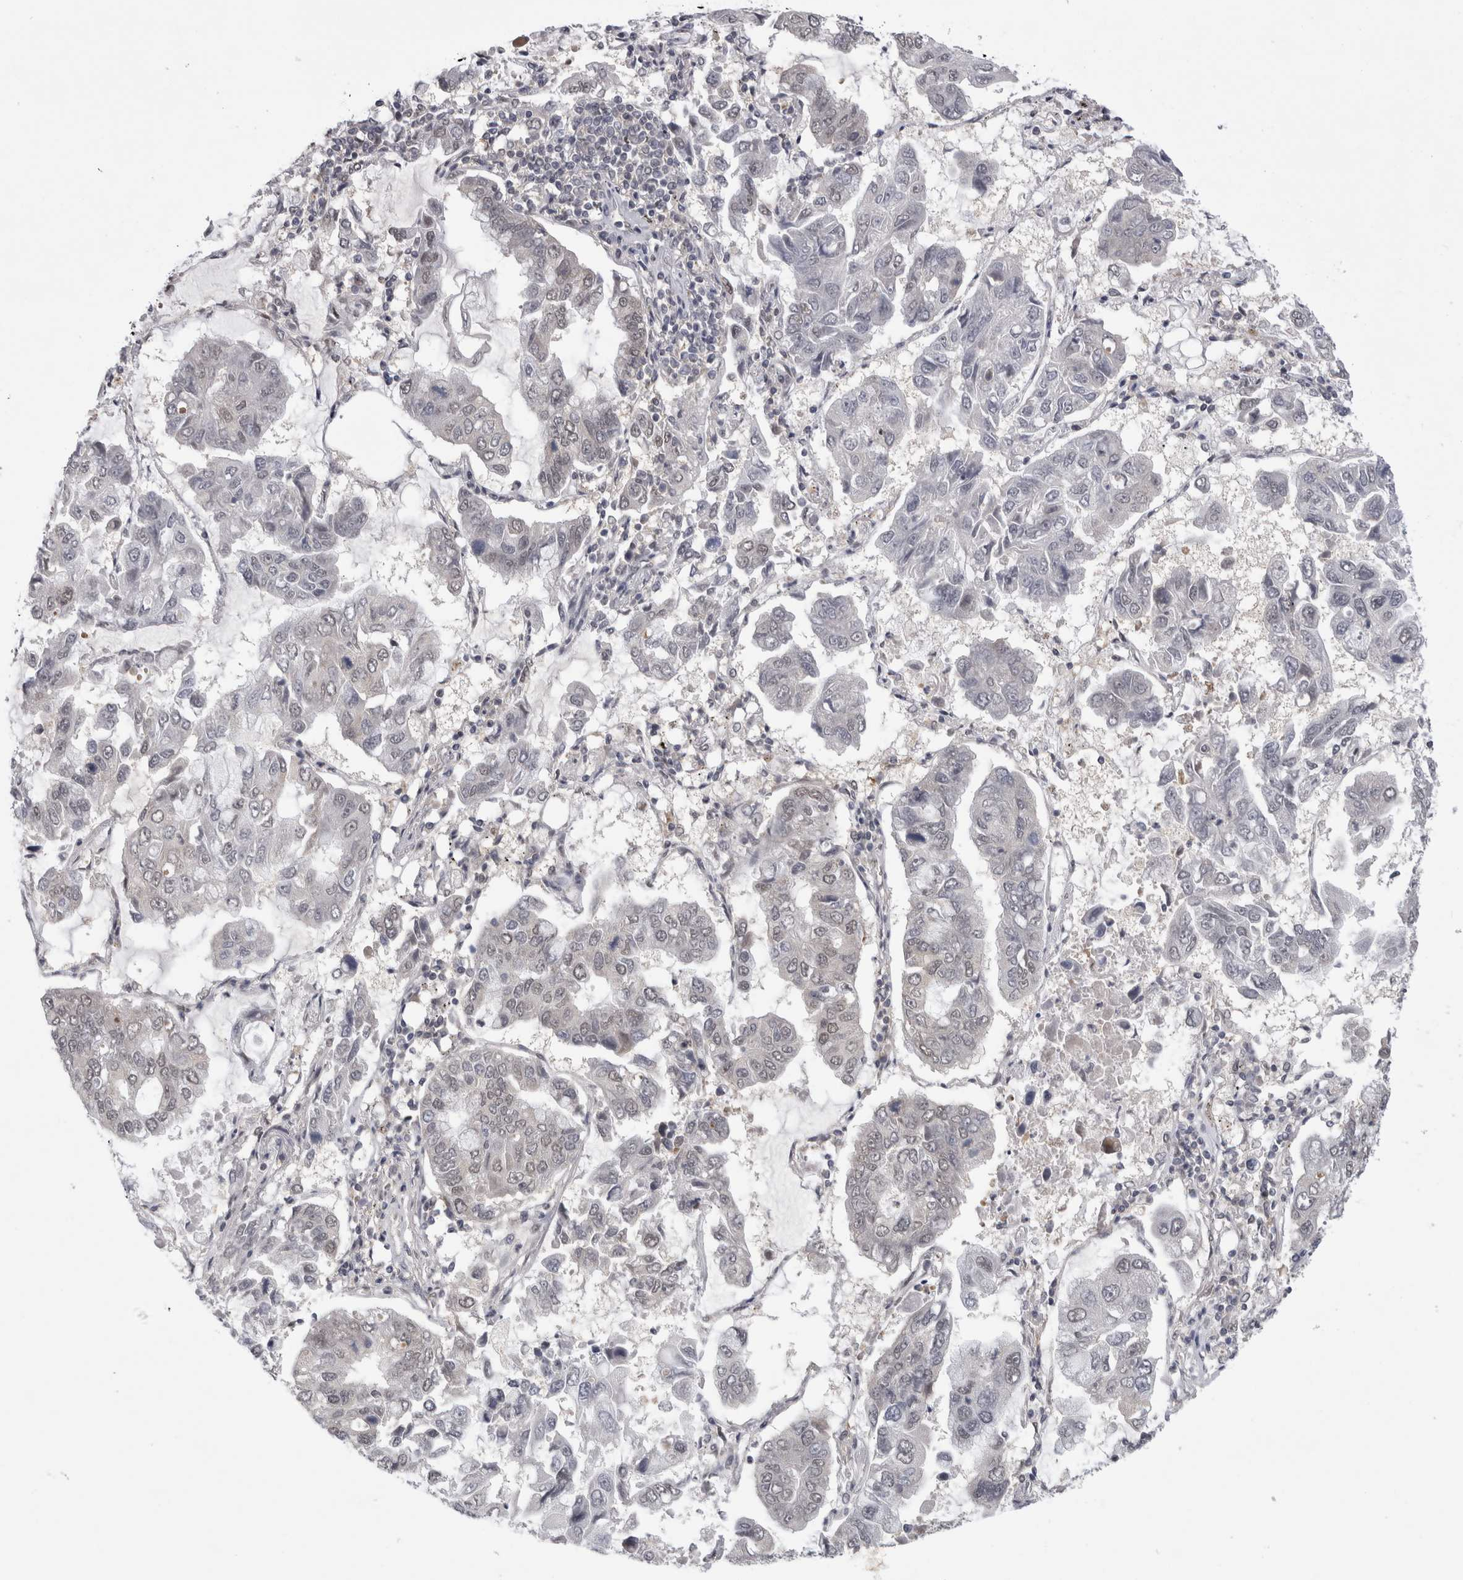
{"staining": {"intensity": "negative", "quantity": "none", "location": "none"}, "tissue": "lung cancer", "cell_type": "Tumor cells", "image_type": "cancer", "snomed": [{"axis": "morphology", "description": "Adenocarcinoma, NOS"}, {"axis": "topography", "description": "Lung"}], "caption": "Lung adenocarcinoma stained for a protein using immunohistochemistry (IHC) exhibits no expression tumor cells.", "gene": "PSMB2", "patient": {"sex": "male", "age": 64}}